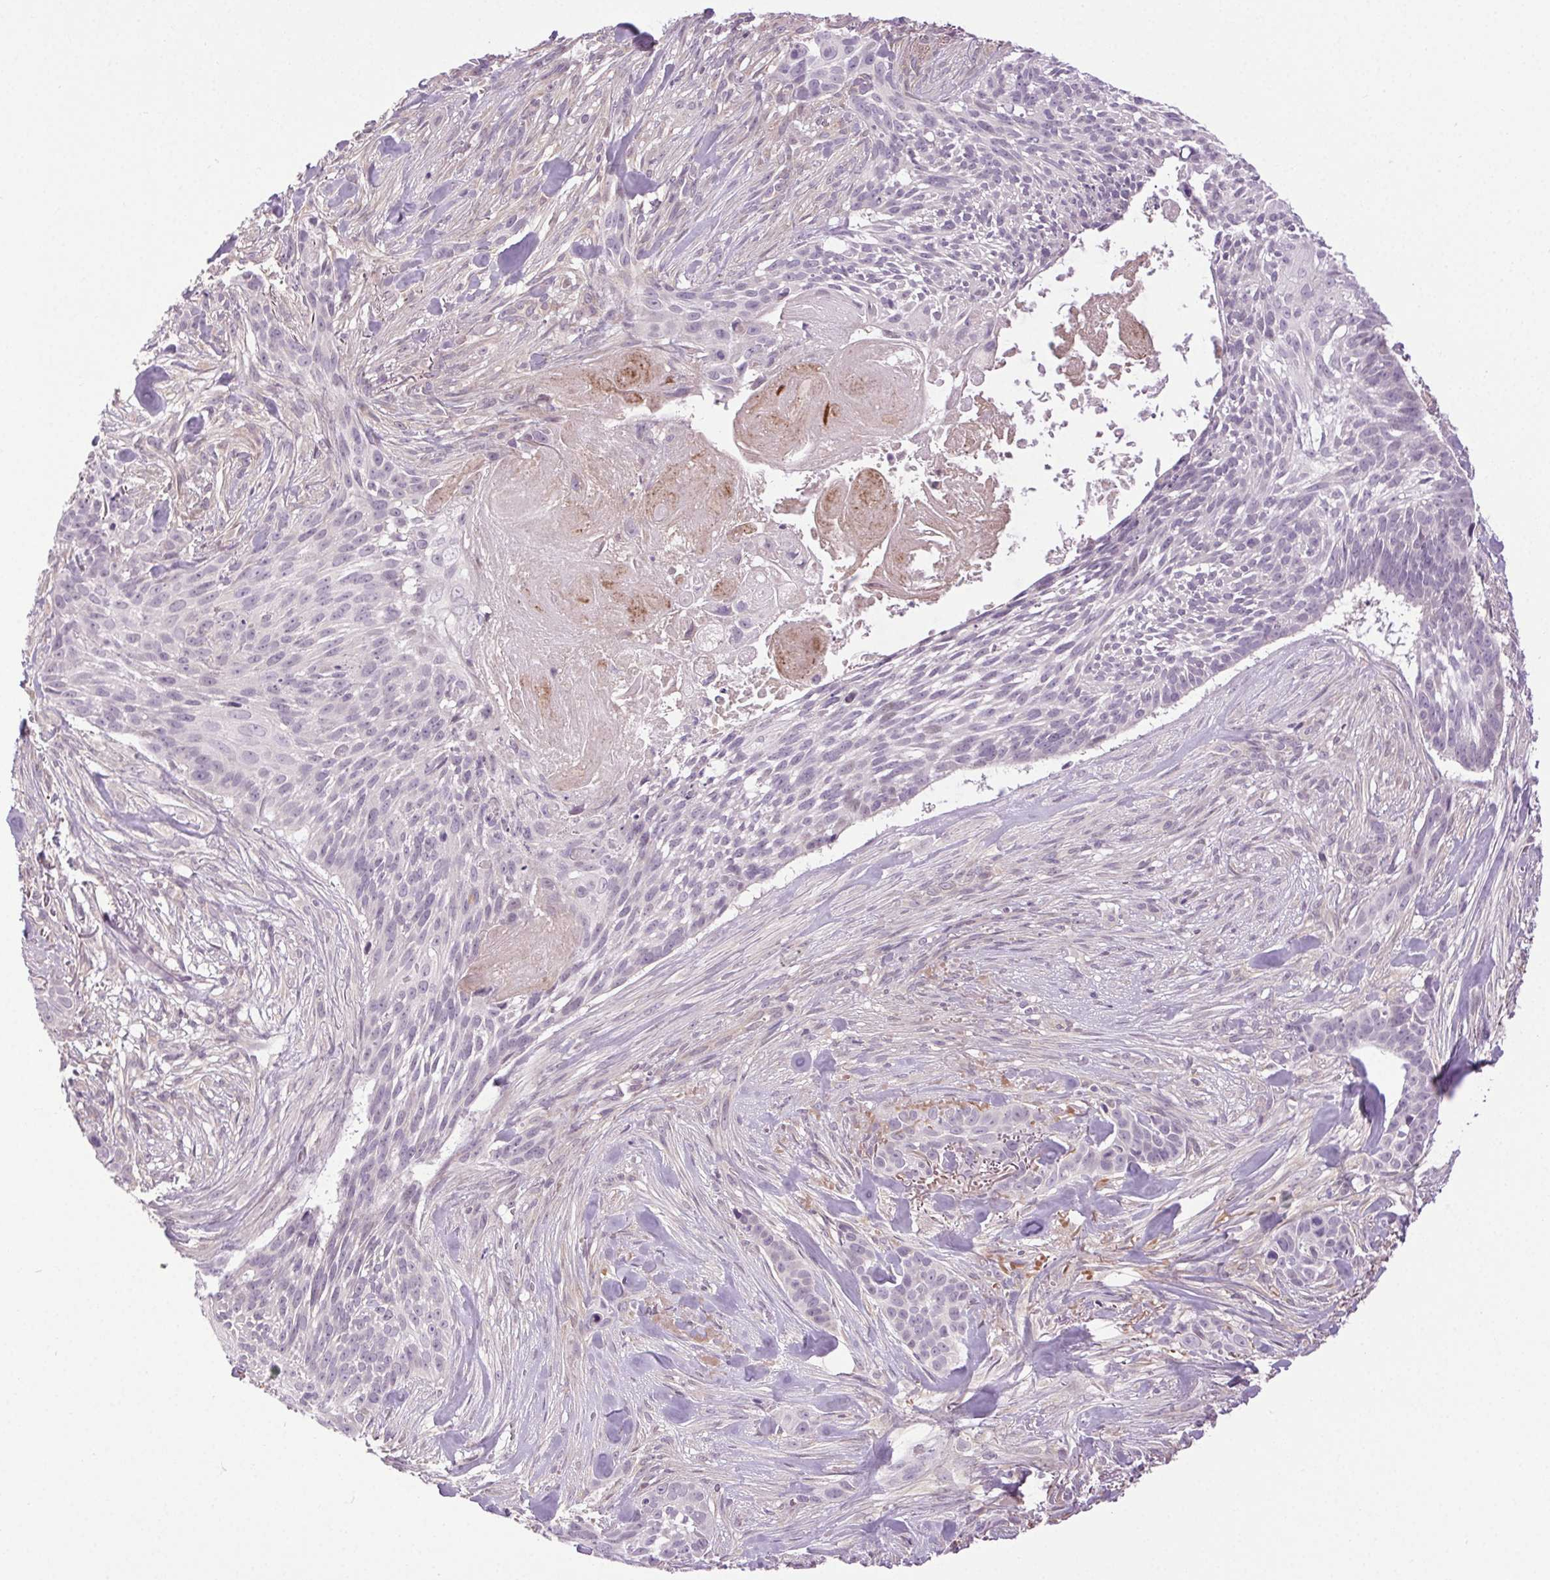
{"staining": {"intensity": "negative", "quantity": "none", "location": "none"}, "tissue": "skin cancer", "cell_type": "Tumor cells", "image_type": "cancer", "snomed": [{"axis": "morphology", "description": "Basal cell carcinoma"}, {"axis": "topography", "description": "Skin"}], "caption": "Tumor cells are negative for protein expression in human skin cancer.", "gene": "SYT11", "patient": {"sex": "male", "age": 87}}